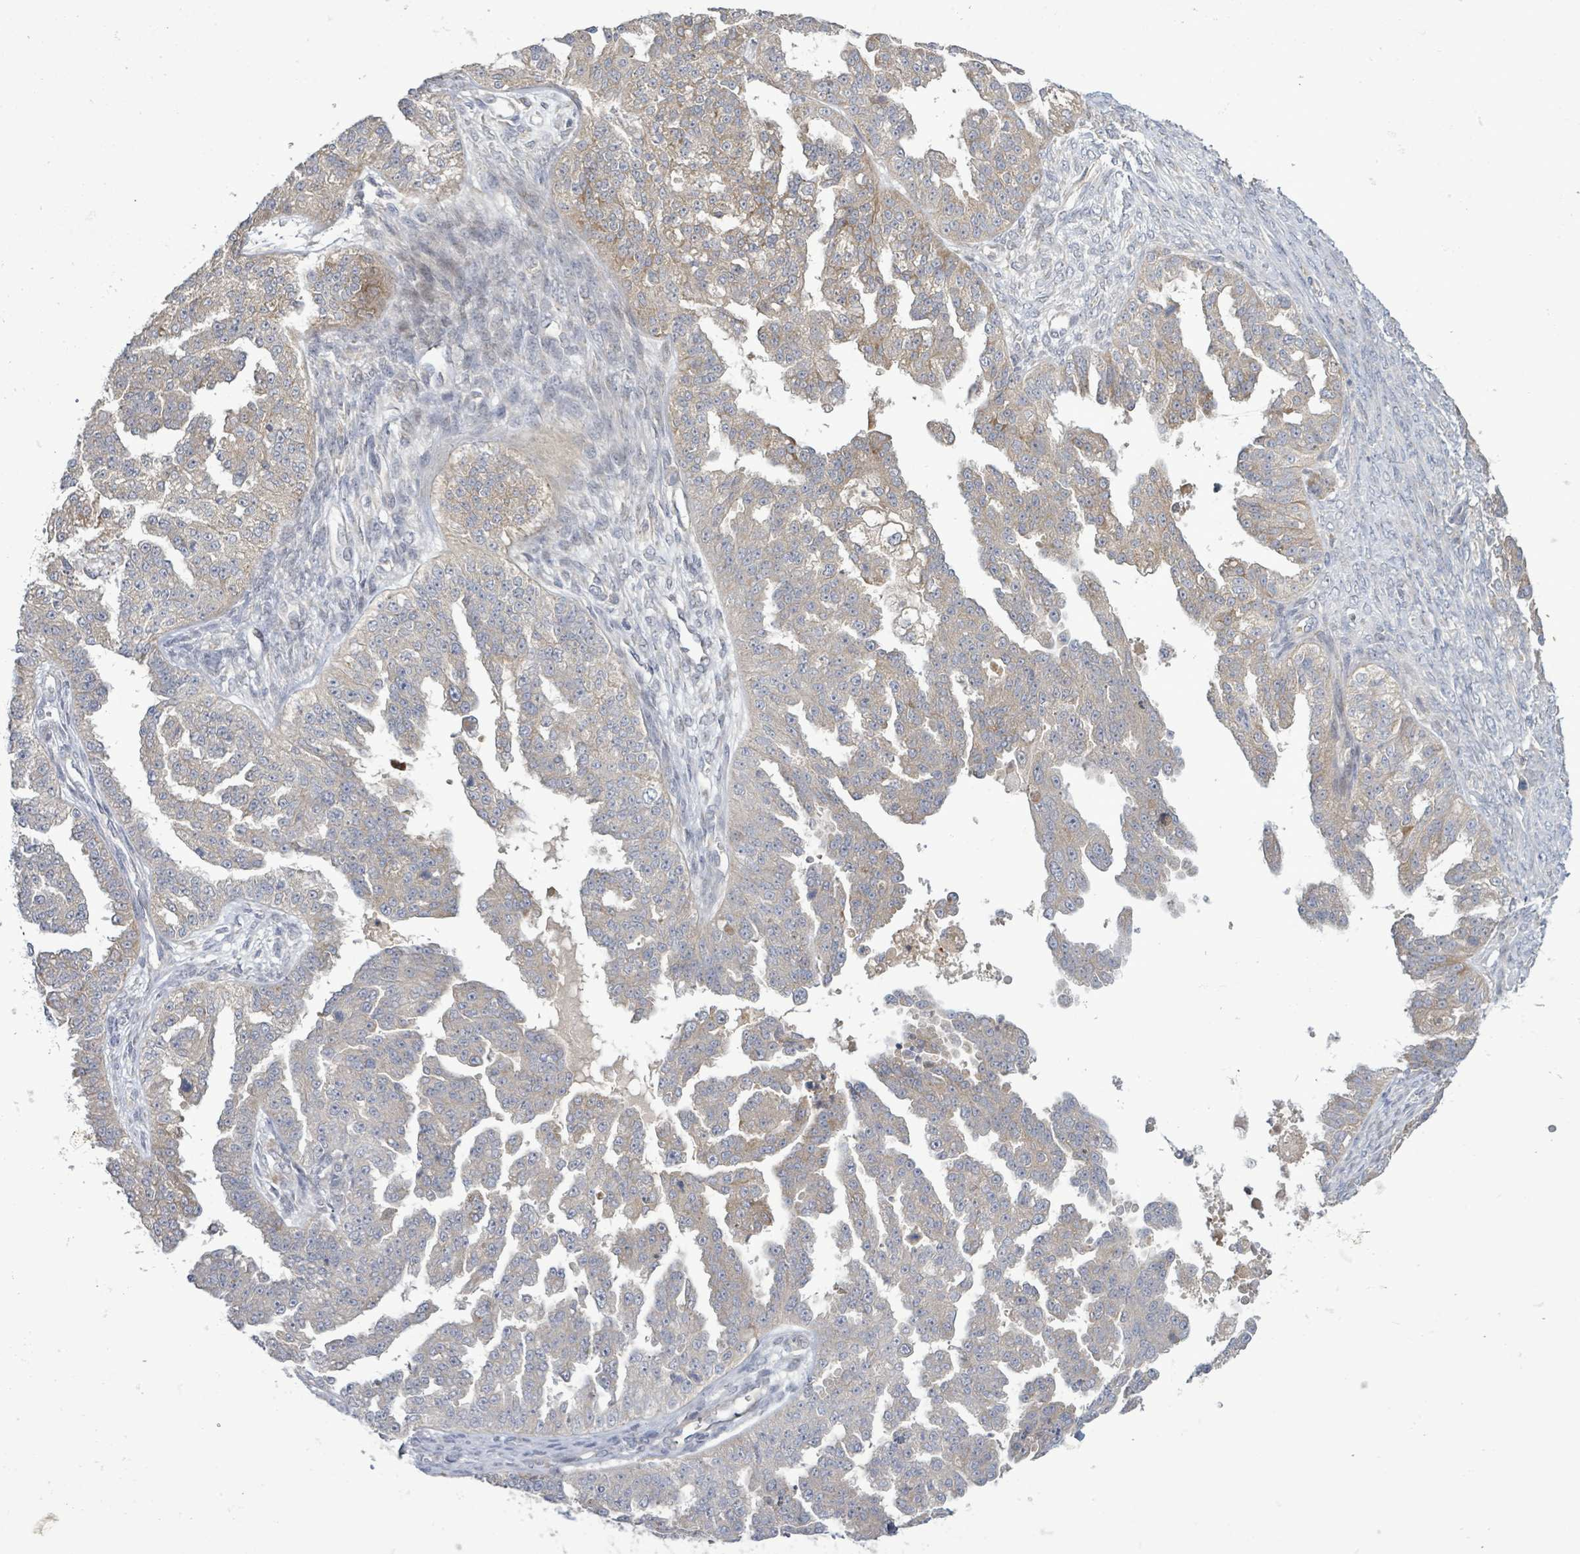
{"staining": {"intensity": "negative", "quantity": "none", "location": "none"}, "tissue": "ovarian cancer", "cell_type": "Tumor cells", "image_type": "cancer", "snomed": [{"axis": "morphology", "description": "Cystadenocarcinoma, serous, NOS"}, {"axis": "topography", "description": "Ovary"}], "caption": "IHC of ovarian cancer exhibits no expression in tumor cells. (Stains: DAB IHC with hematoxylin counter stain, Microscopy: brightfield microscopy at high magnification).", "gene": "SLIT3", "patient": {"sex": "female", "age": 58}}